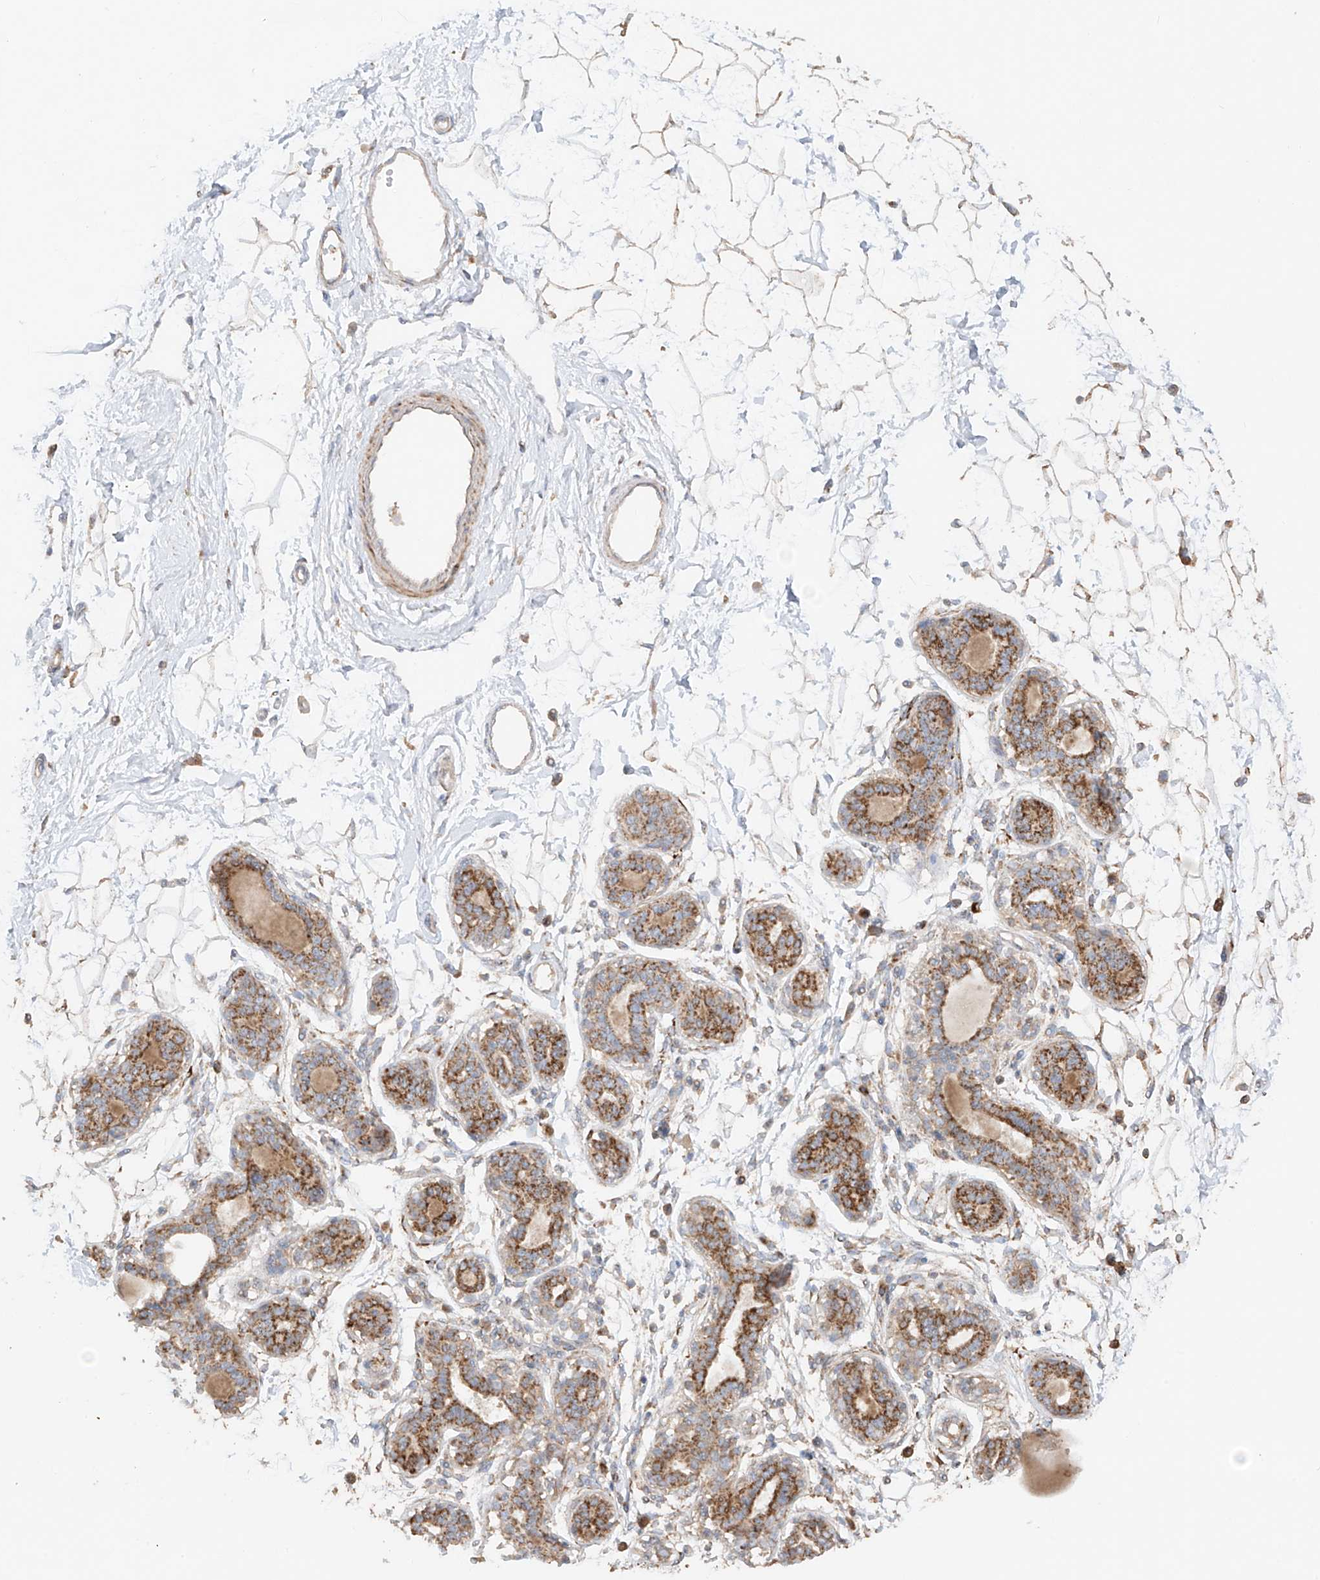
{"staining": {"intensity": "weak", "quantity": ">75%", "location": "cytoplasmic/membranous"}, "tissue": "breast", "cell_type": "Adipocytes", "image_type": "normal", "snomed": [{"axis": "morphology", "description": "Normal tissue, NOS"}, {"axis": "topography", "description": "Breast"}], "caption": "Immunohistochemical staining of benign human breast shows low levels of weak cytoplasmic/membranous staining in about >75% of adipocytes.", "gene": "COLGALT2", "patient": {"sex": "female", "age": 45}}